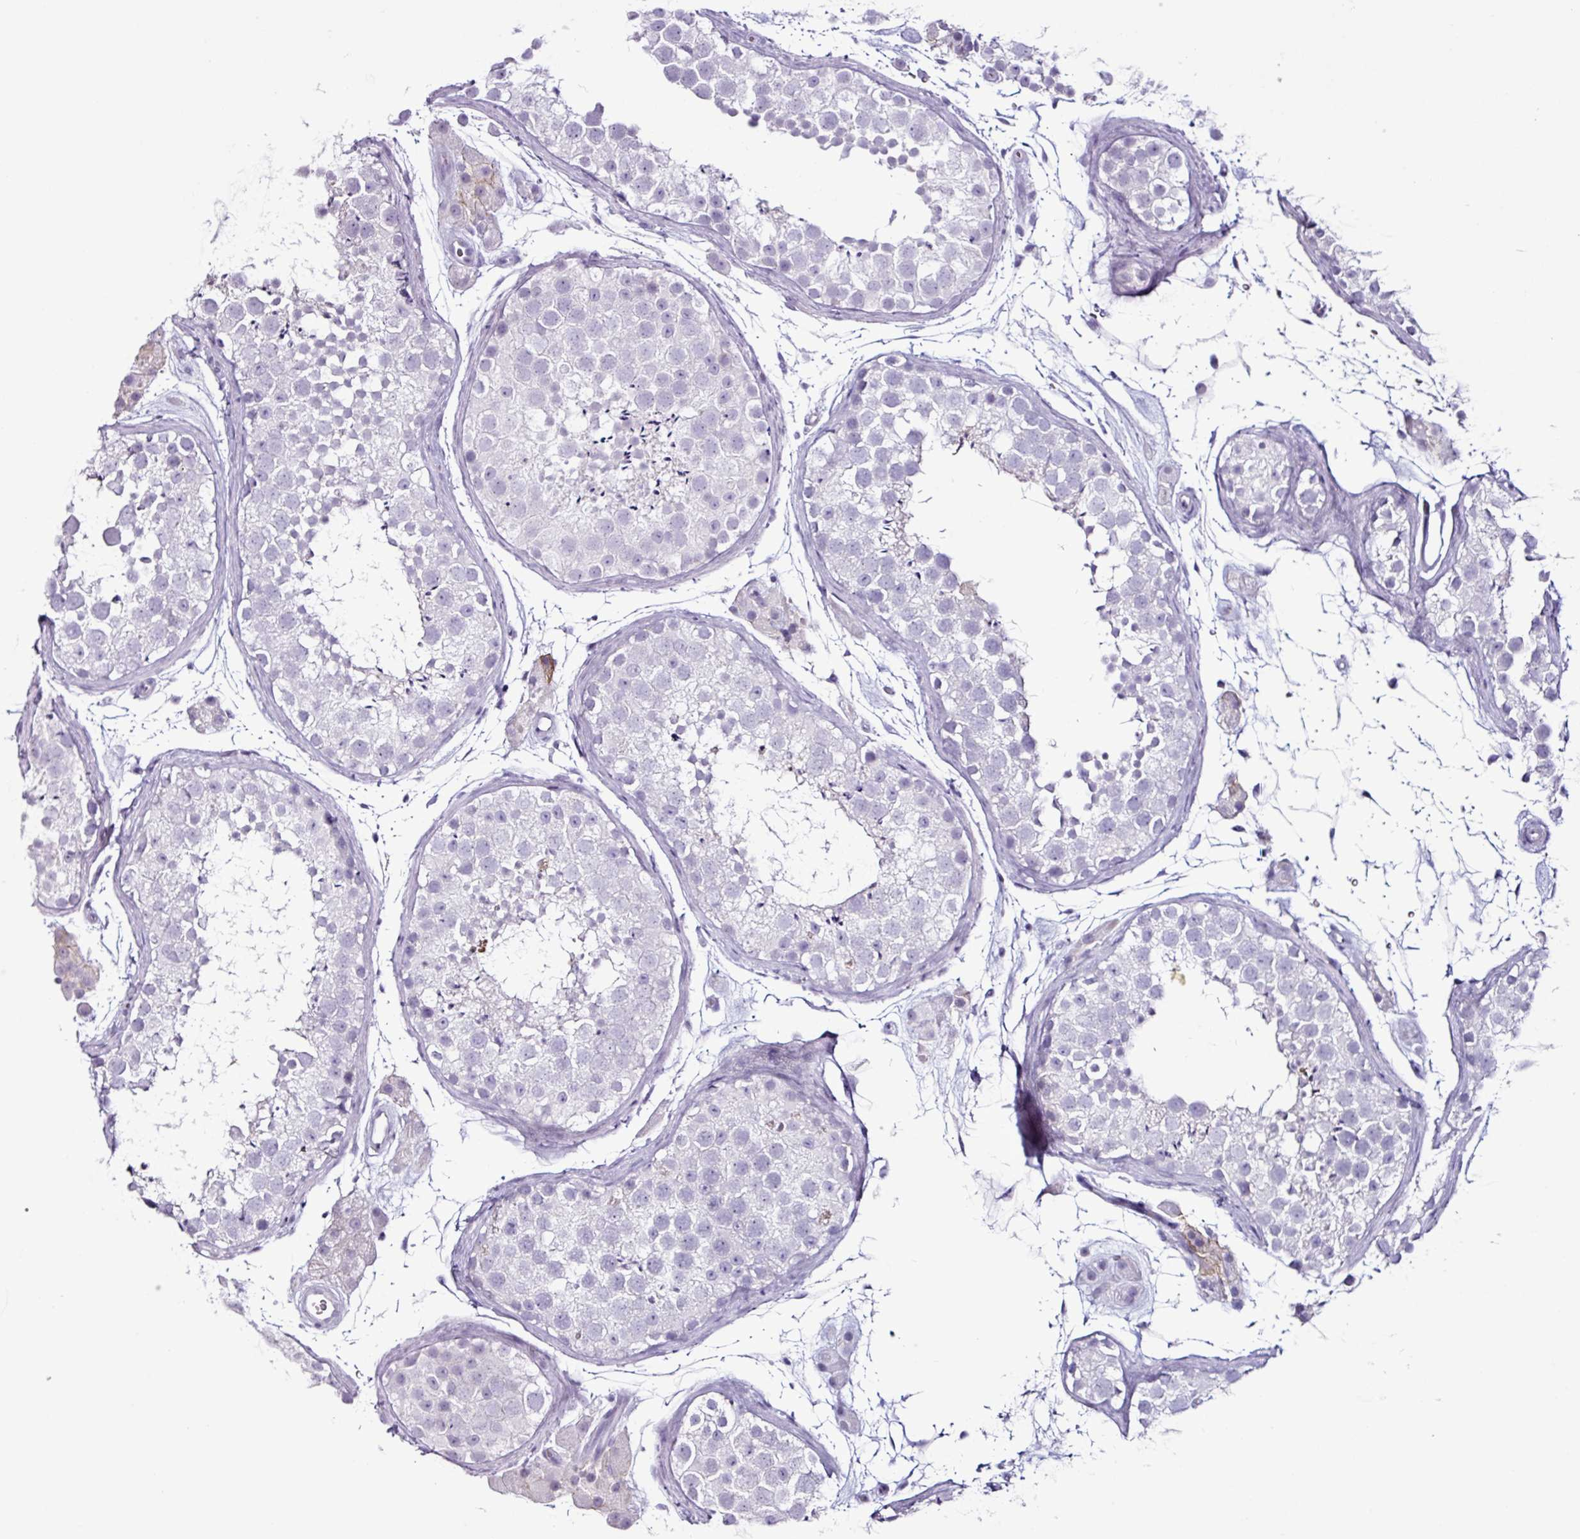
{"staining": {"intensity": "negative", "quantity": "none", "location": "none"}, "tissue": "testis", "cell_type": "Cells in seminiferous ducts", "image_type": "normal", "snomed": [{"axis": "morphology", "description": "Normal tissue, NOS"}, {"axis": "topography", "description": "Testis"}], "caption": "Immunohistochemical staining of unremarkable human testis displays no significant expression in cells in seminiferous ducts. (DAB IHC, high magnification).", "gene": "TMEM178A", "patient": {"sex": "male", "age": 41}}